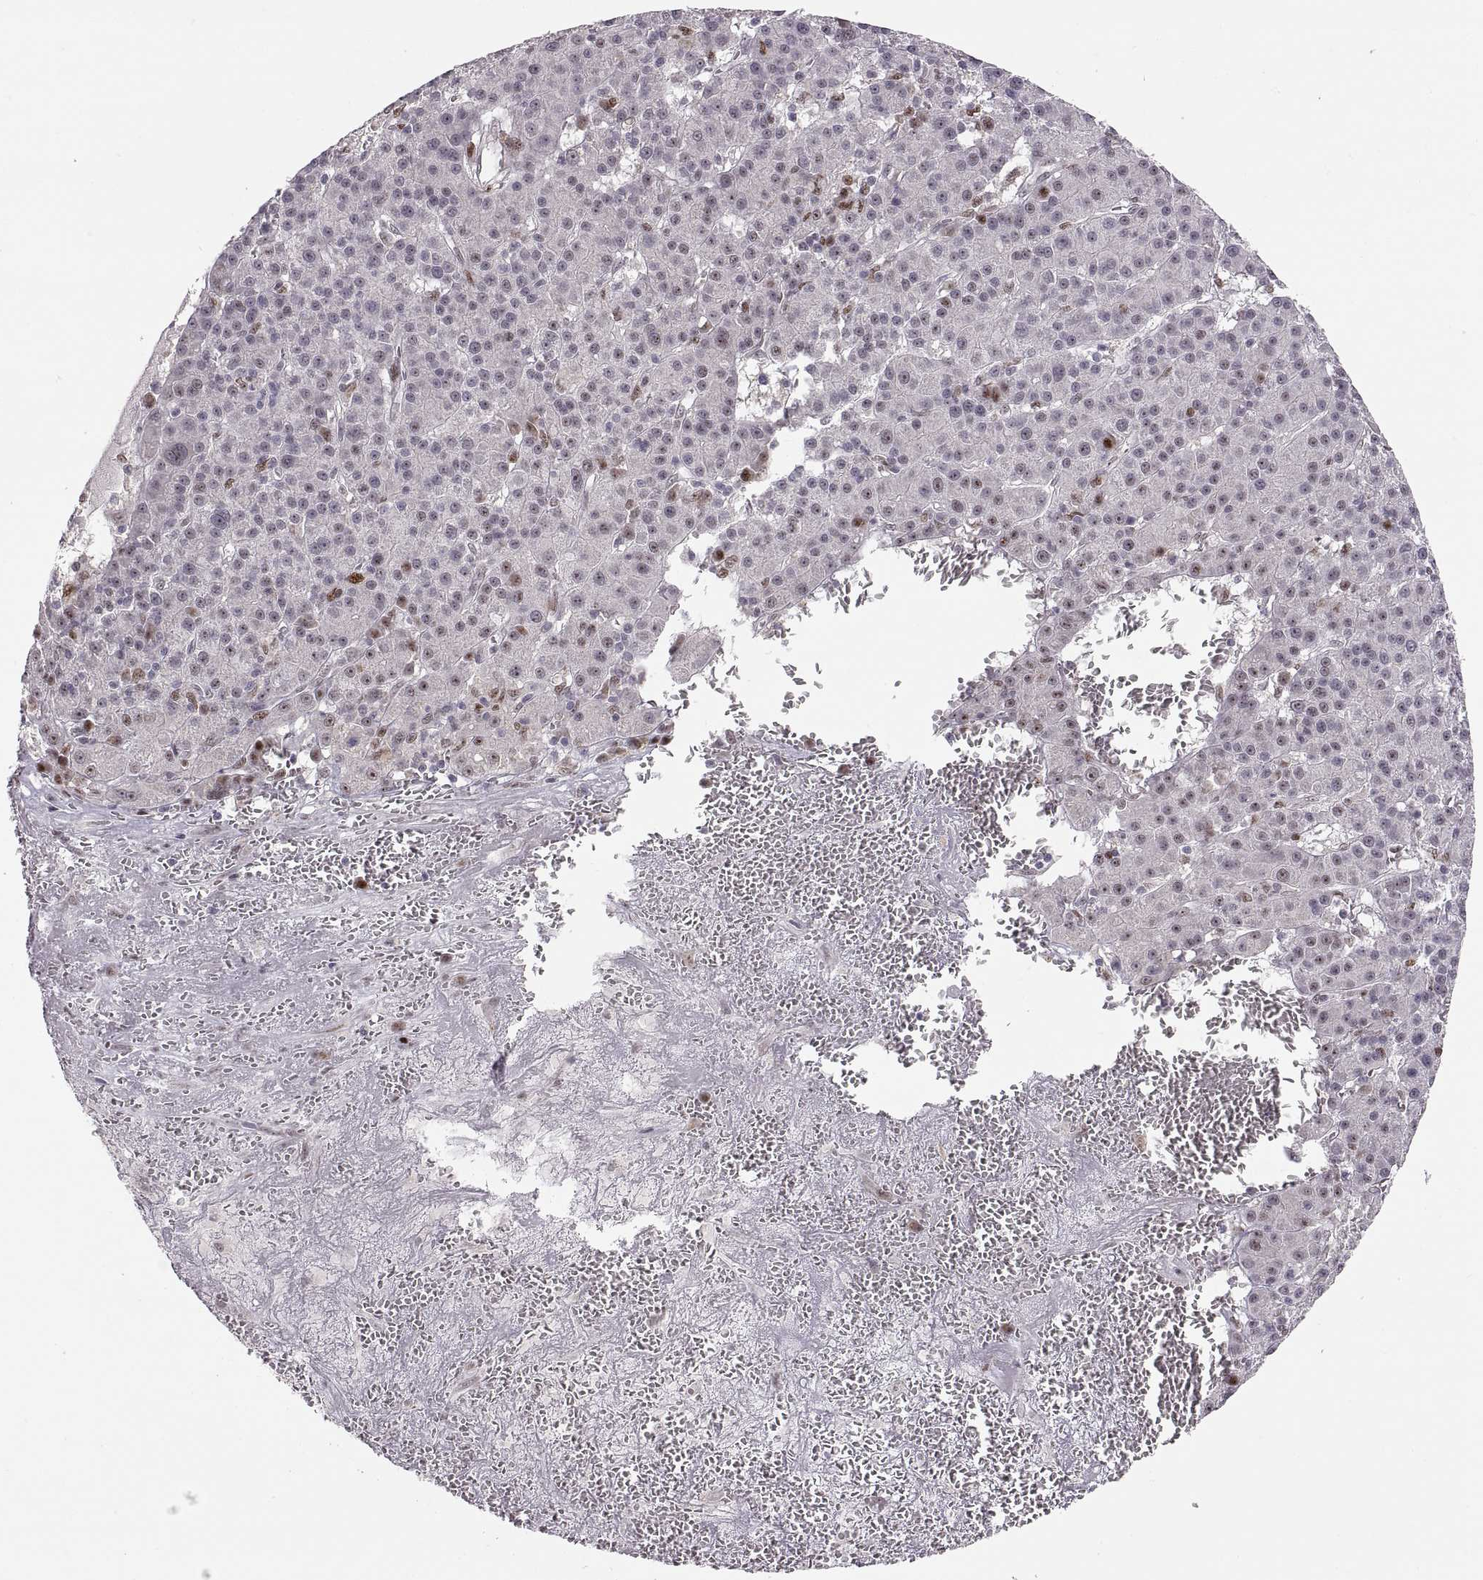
{"staining": {"intensity": "moderate", "quantity": "<25%", "location": "nuclear"}, "tissue": "liver cancer", "cell_type": "Tumor cells", "image_type": "cancer", "snomed": [{"axis": "morphology", "description": "Carcinoma, Hepatocellular, NOS"}, {"axis": "topography", "description": "Liver"}], "caption": "Human hepatocellular carcinoma (liver) stained for a protein (brown) exhibits moderate nuclear positive positivity in about <25% of tumor cells.", "gene": "SNAI1", "patient": {"sex": "female", "age": 60}}